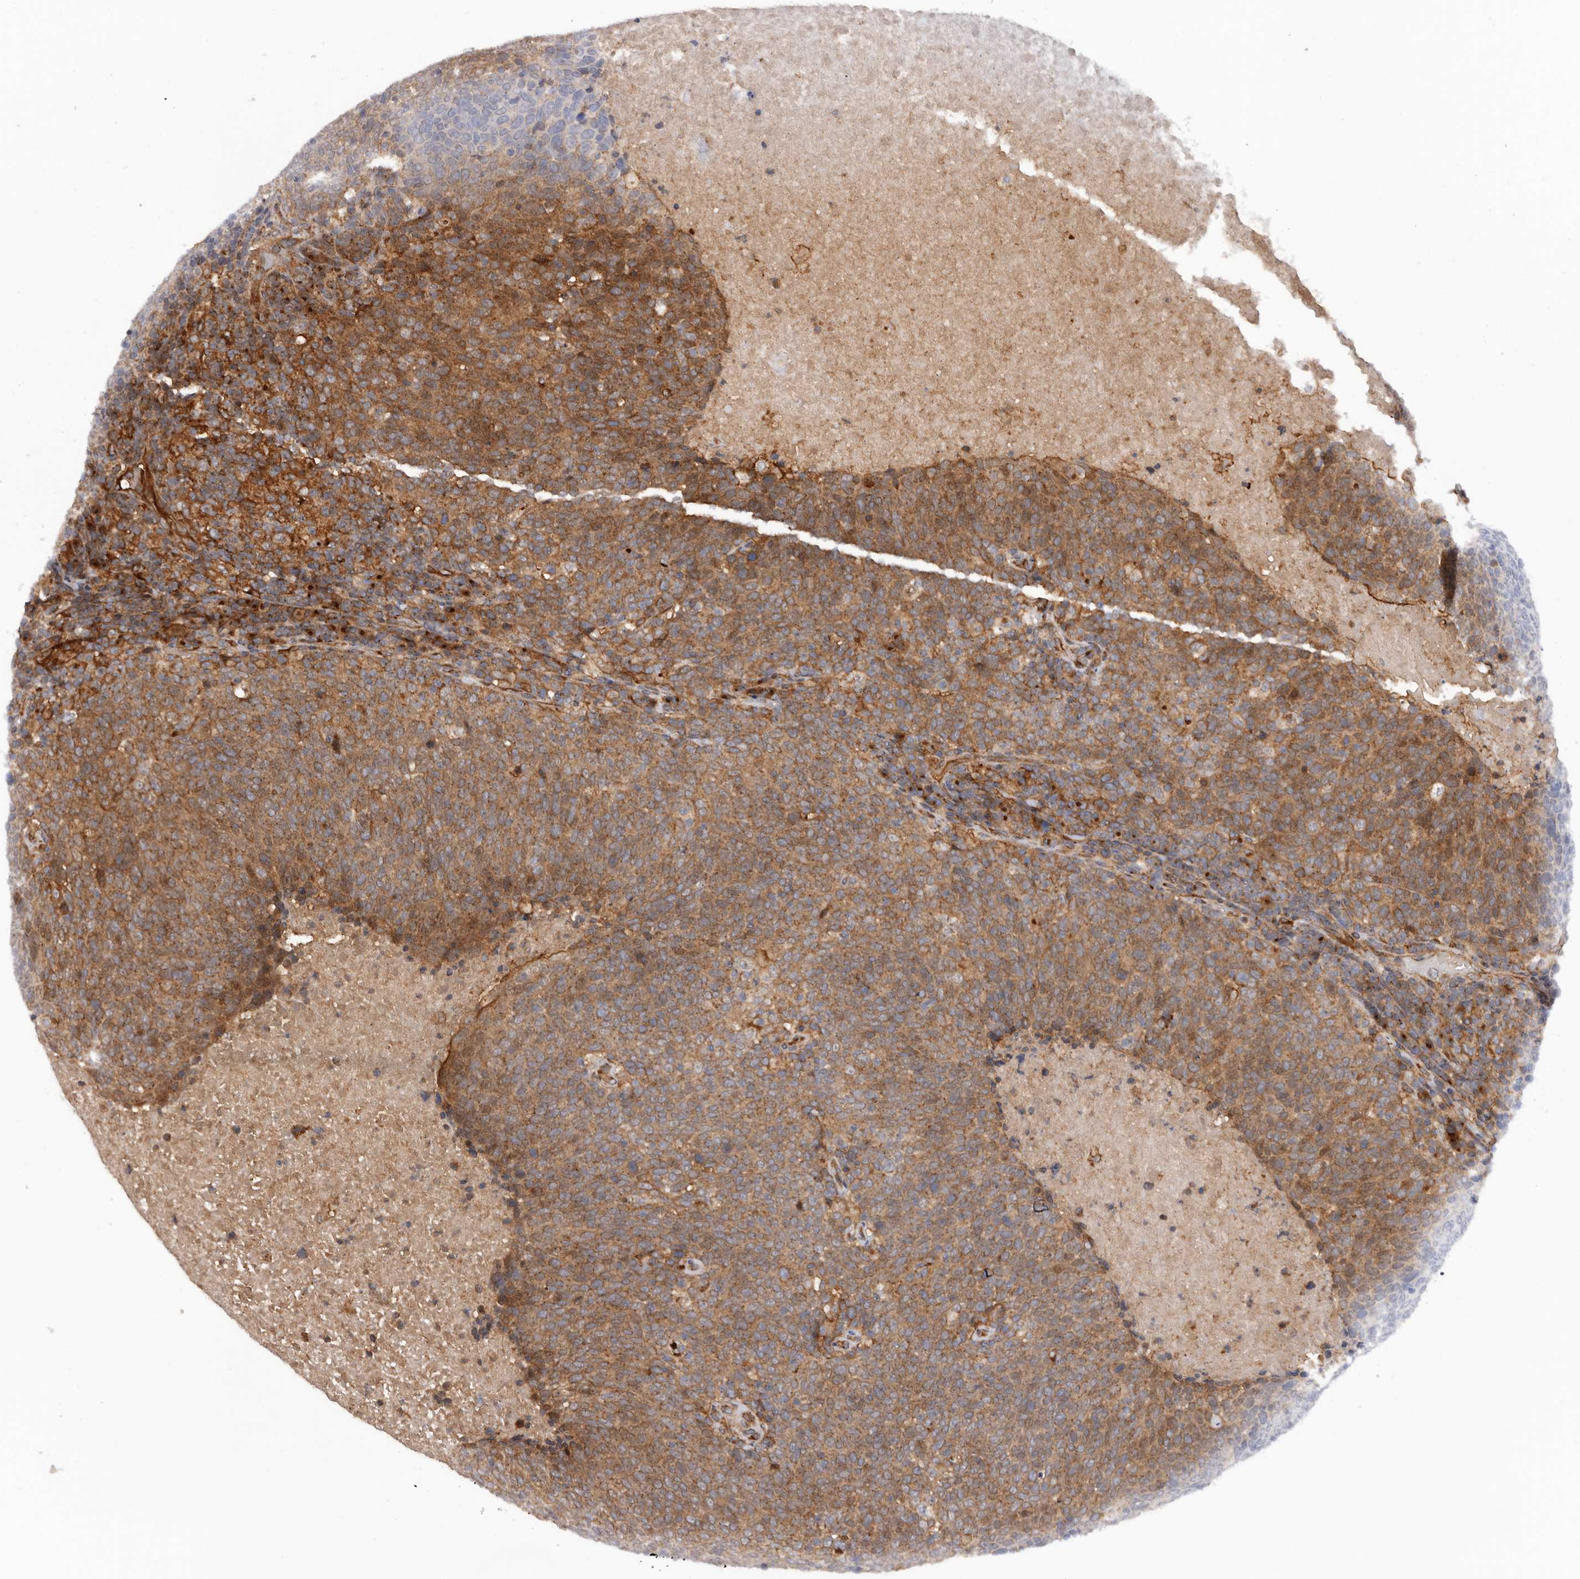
{"staining": {"intensity": "strong", "quantity": "25%-75%", "location": "cytoplasmic/membranous"}, "tissue": "head and neck cancer", "cell_type": "Tumor cells", "image_type": "cancer", "snomed": [{"axis": "morphology", "description": "Squamous cell carcinoma, NOS"}, {"axis": "morphology", "description": "Squamous cell carcinoma, metastatic, NOS"}, {"axis": "topography", "description": "Lymph node"}, {"axis": "topography", "description": "Head-Neck"}], "caption": "An IHC histopathology image of neoplastic tissue is shown. Protein staining in brown labels strong cytoplasmic/membranous positivity in head and neck cancer (metastatic squamous cell carcinoma) within tumor cells. (IHC, brightfield microscopy, high magnification).", "gene": "GPR27", "patient": {"sex": "male", "age": 62}}